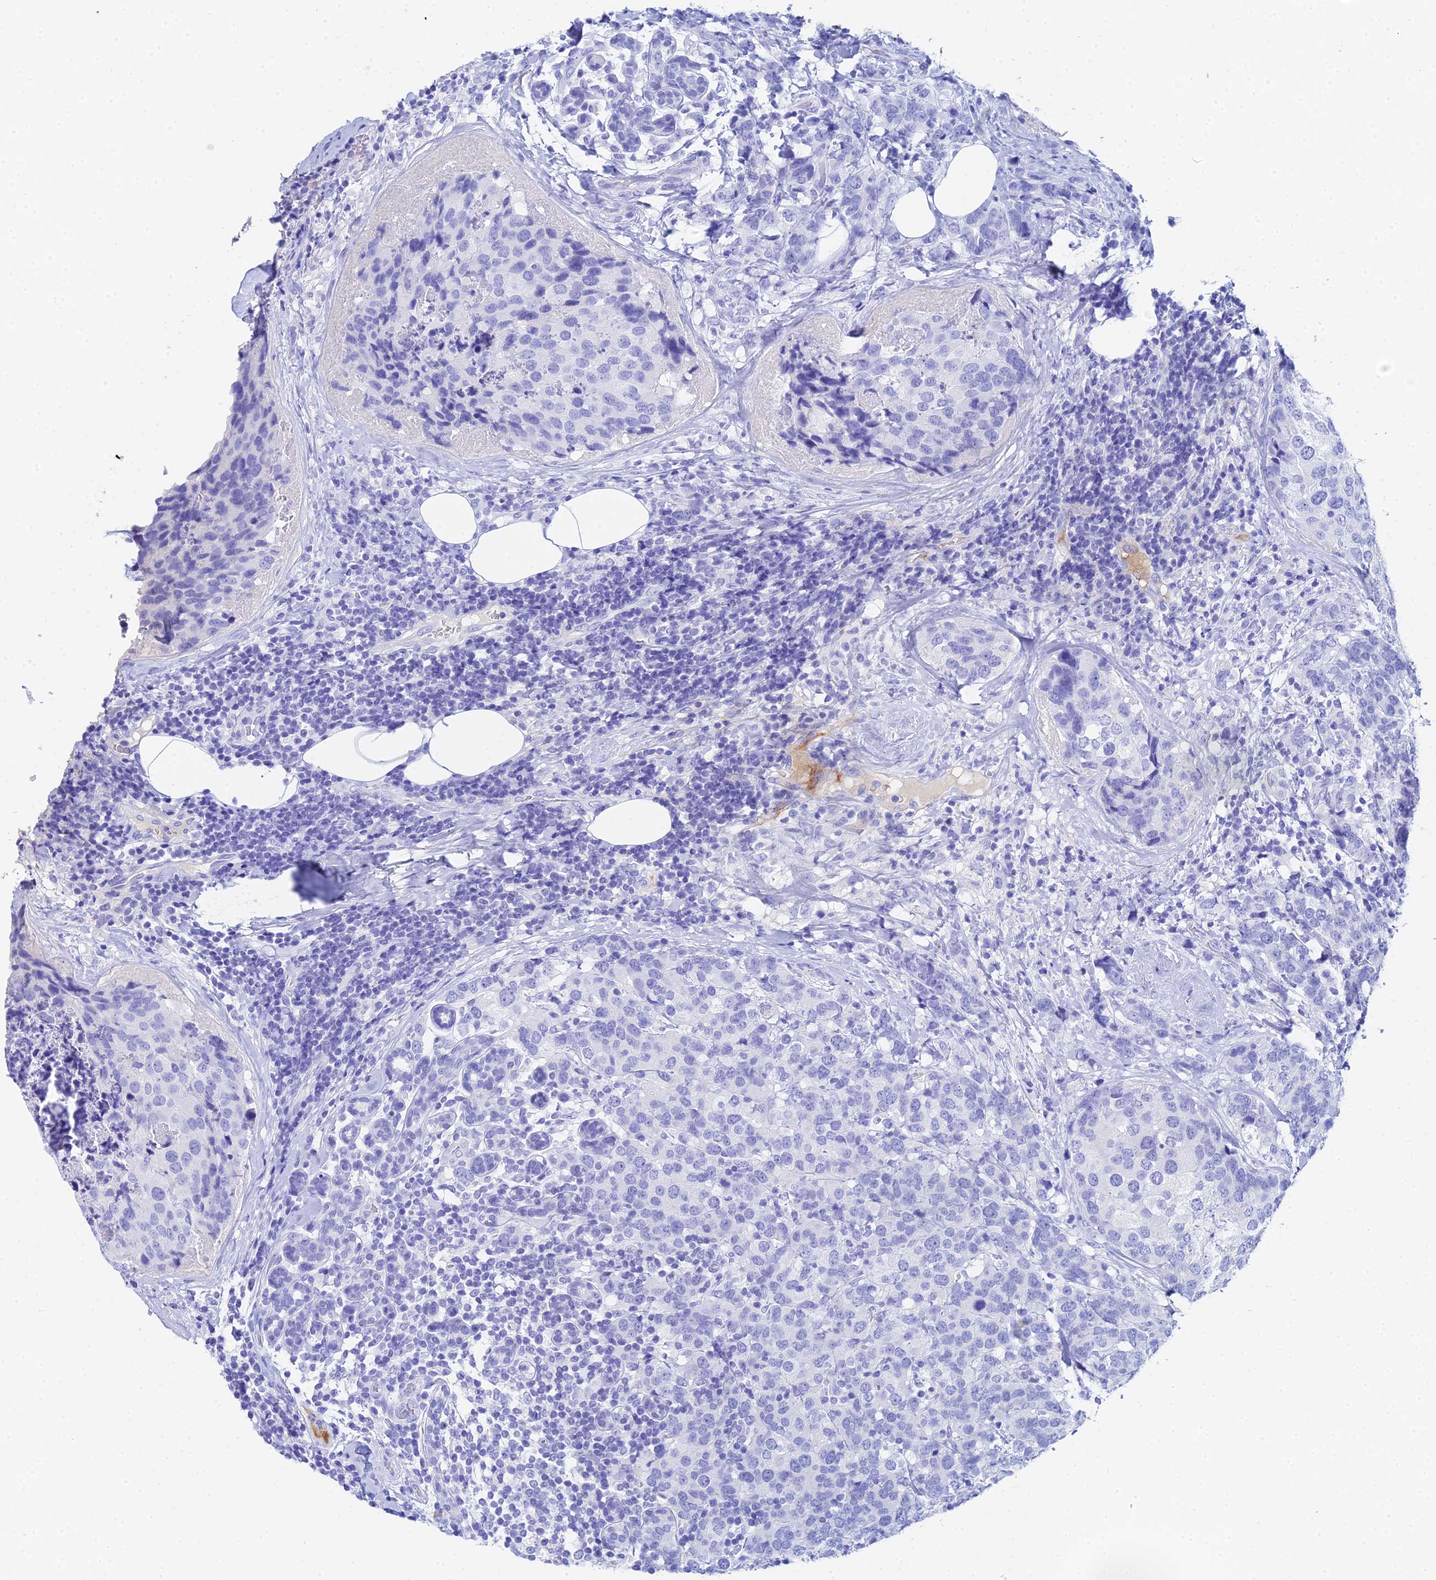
{"staining": {"intensity": "negative", "quantity": "none", "location": "none"}, "tissue": "breast cancer", "cell_type": "Tumor cells", "image_type": "cancer", "snomed": [{"axis": "morphology", "description": "Lobular carcinoma"}, {"axis": "topography", "description": "Breast"}], "caption": "Tumor cells show no significant expression in breast cancer. (DAB immunohistochemistry (IHC) with hematoxylin counter stain).", "gene": "CELA3A", "patient": {"sex": "female", "age": 59}}